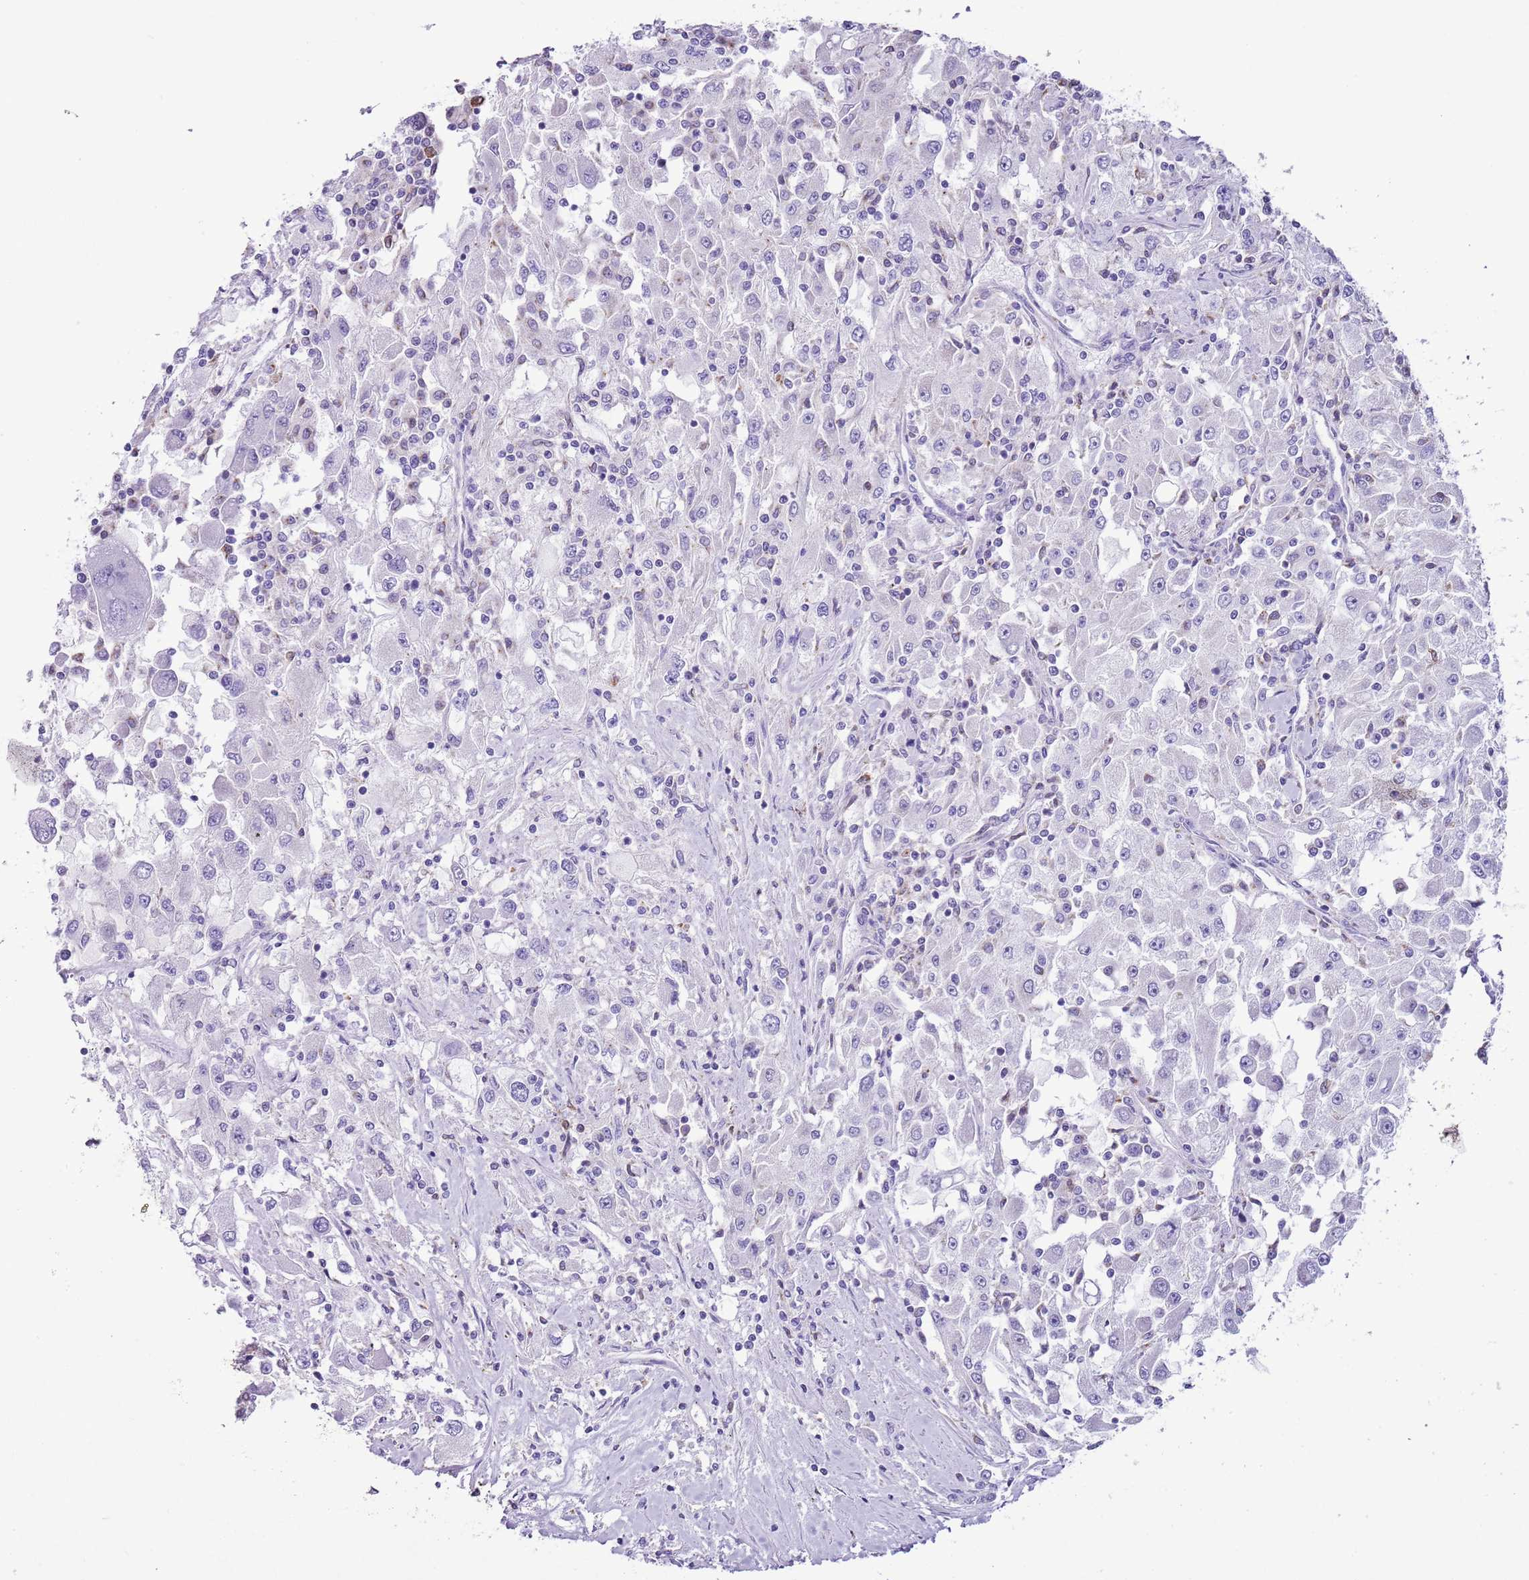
{"staining": {"intensity": "negative", "quantity": "none", "location": "none"}, "tissue": "renal cancer", "cell_type": "Tumor cells", "image_type": "cancer", "snomed": [{"axis": "morphology", "description": "Adenocarcinoma, NOS"}, {"axis": "topography", "description": "Kidney"}], "caption": "DAB (3,3'-diaminobenzidine) immunohistochemical staining of renal adenocarcinoma demonstrates no significant positivity in tumor cells.", "gene": "ZNF697", "patient": {"sex": "female", "age": 67}}